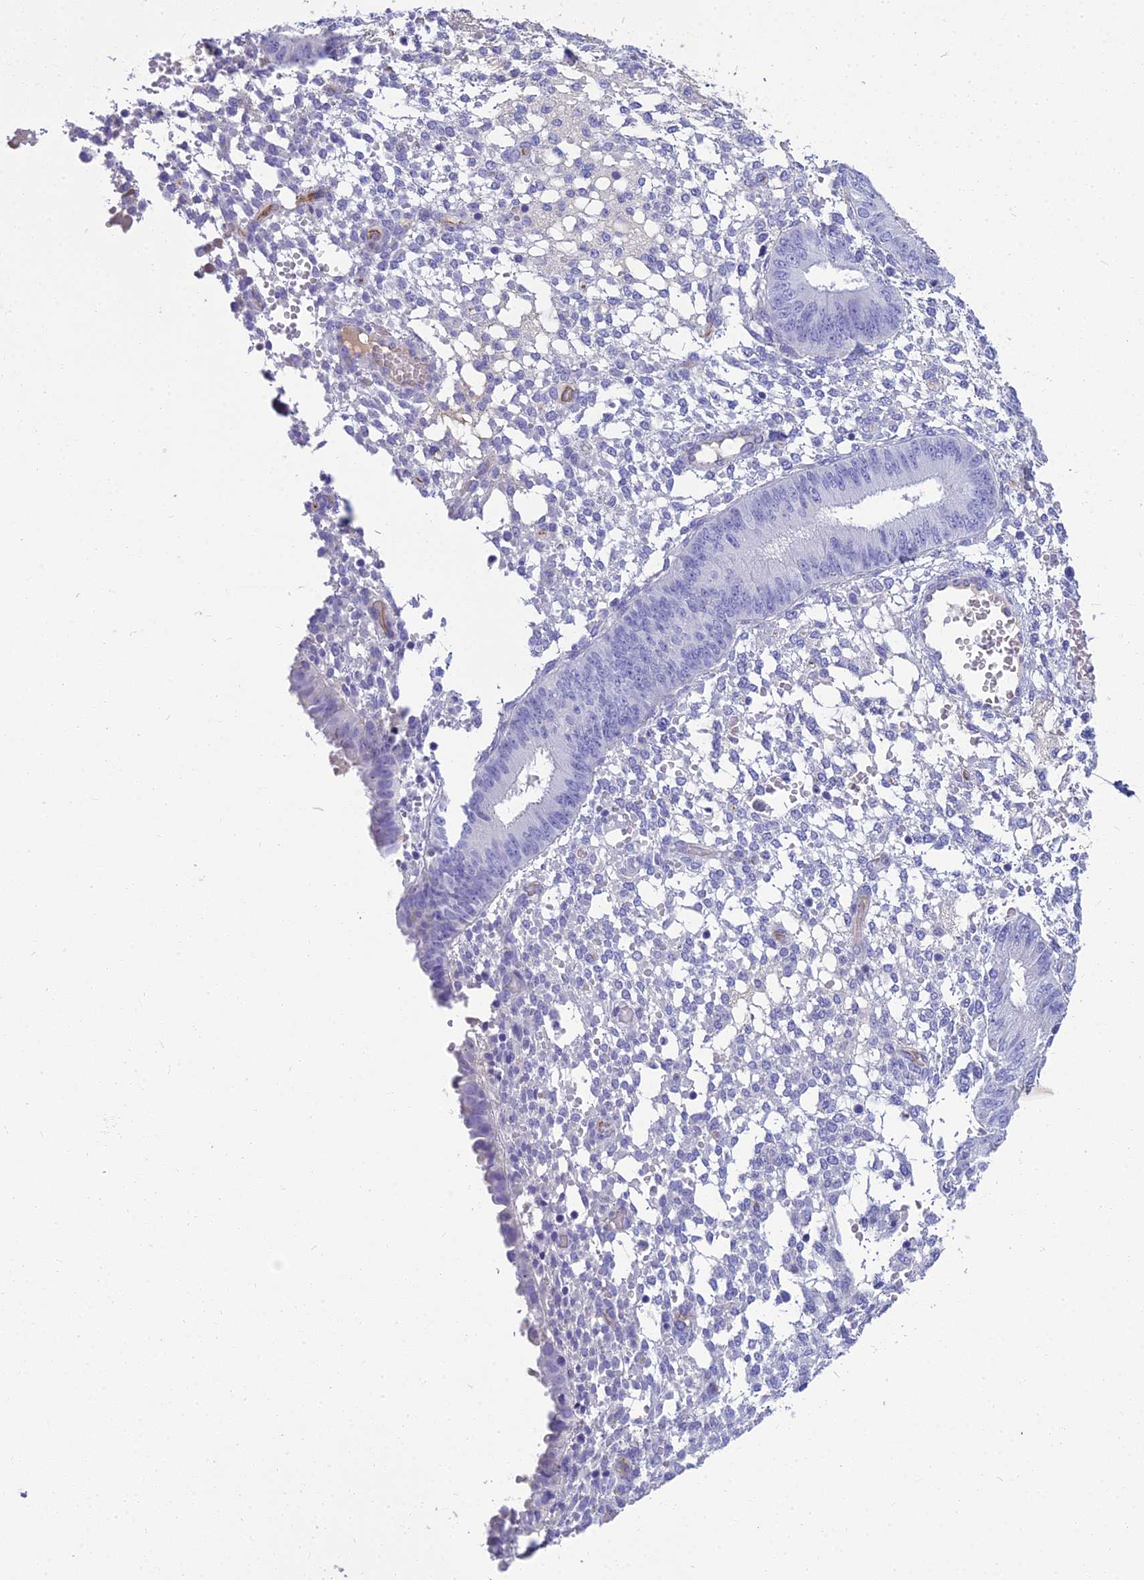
{"staining": {"intensity": "negative", "quantity": "none", "location": "none"}, "tissue": "endometrium", "cell_type": "Cells in endometrial stroma", "image_type": "normal", "snomed": [{"axis": "morphology", "description": "Normal tissue, NOS"}, {"axis": "topography", "description": "Endometrium"}], "caption": "IHC histopathology image of normal endometrium: human endometrium stained with DAB (3,3'-diaminobenzidine) exhibits no significant protein positivity in cells in endometrial stroma. (DAB (3,3'-diaminobenzidine) immunohistochemistry (IHC) visualized using brightfield microscopy, high magnification).", "gene": "NINJ1", "patient": {"sex": "female", "age": 49}}